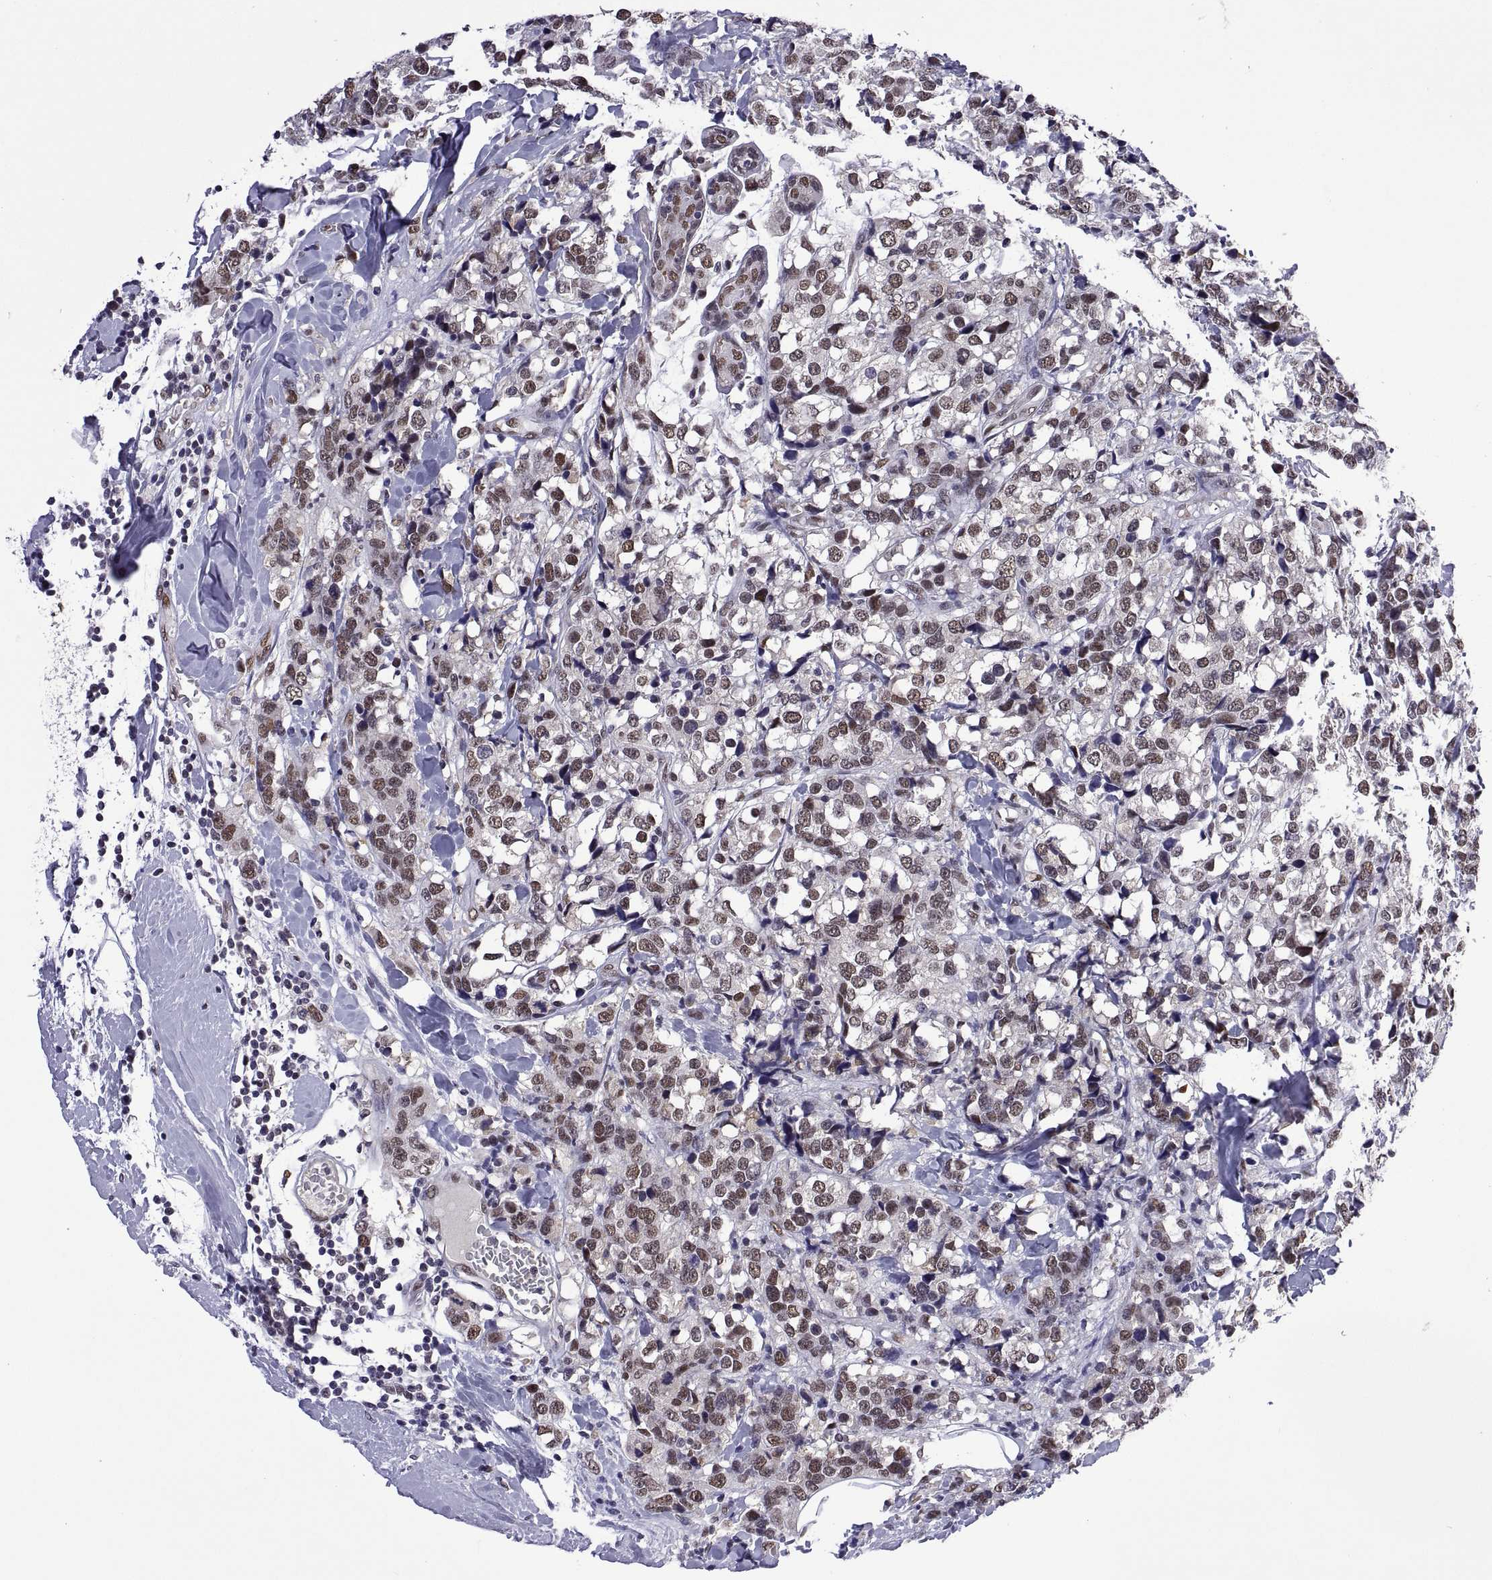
{"staining": {"intensity": "weak", "quantity": ">75%", "location": "nuclear"}, "tissue": "breast cancer", "cell_type": "Tumor cells", "image_type": "cancer", "snomed": [{"axis": "morphology", "description": "Lobular carcinoma"}, {"axis": "topography", "description": "Breast"}], "caption": "Weak nuclear staining is seen in about >75% of tumor cells in lobular carcinoma (breast). (DAB = brown stain, brightfield microscopy at high magnification).", "gene": "NR4A1", "patient": {"sex": "female", "age": 59}}